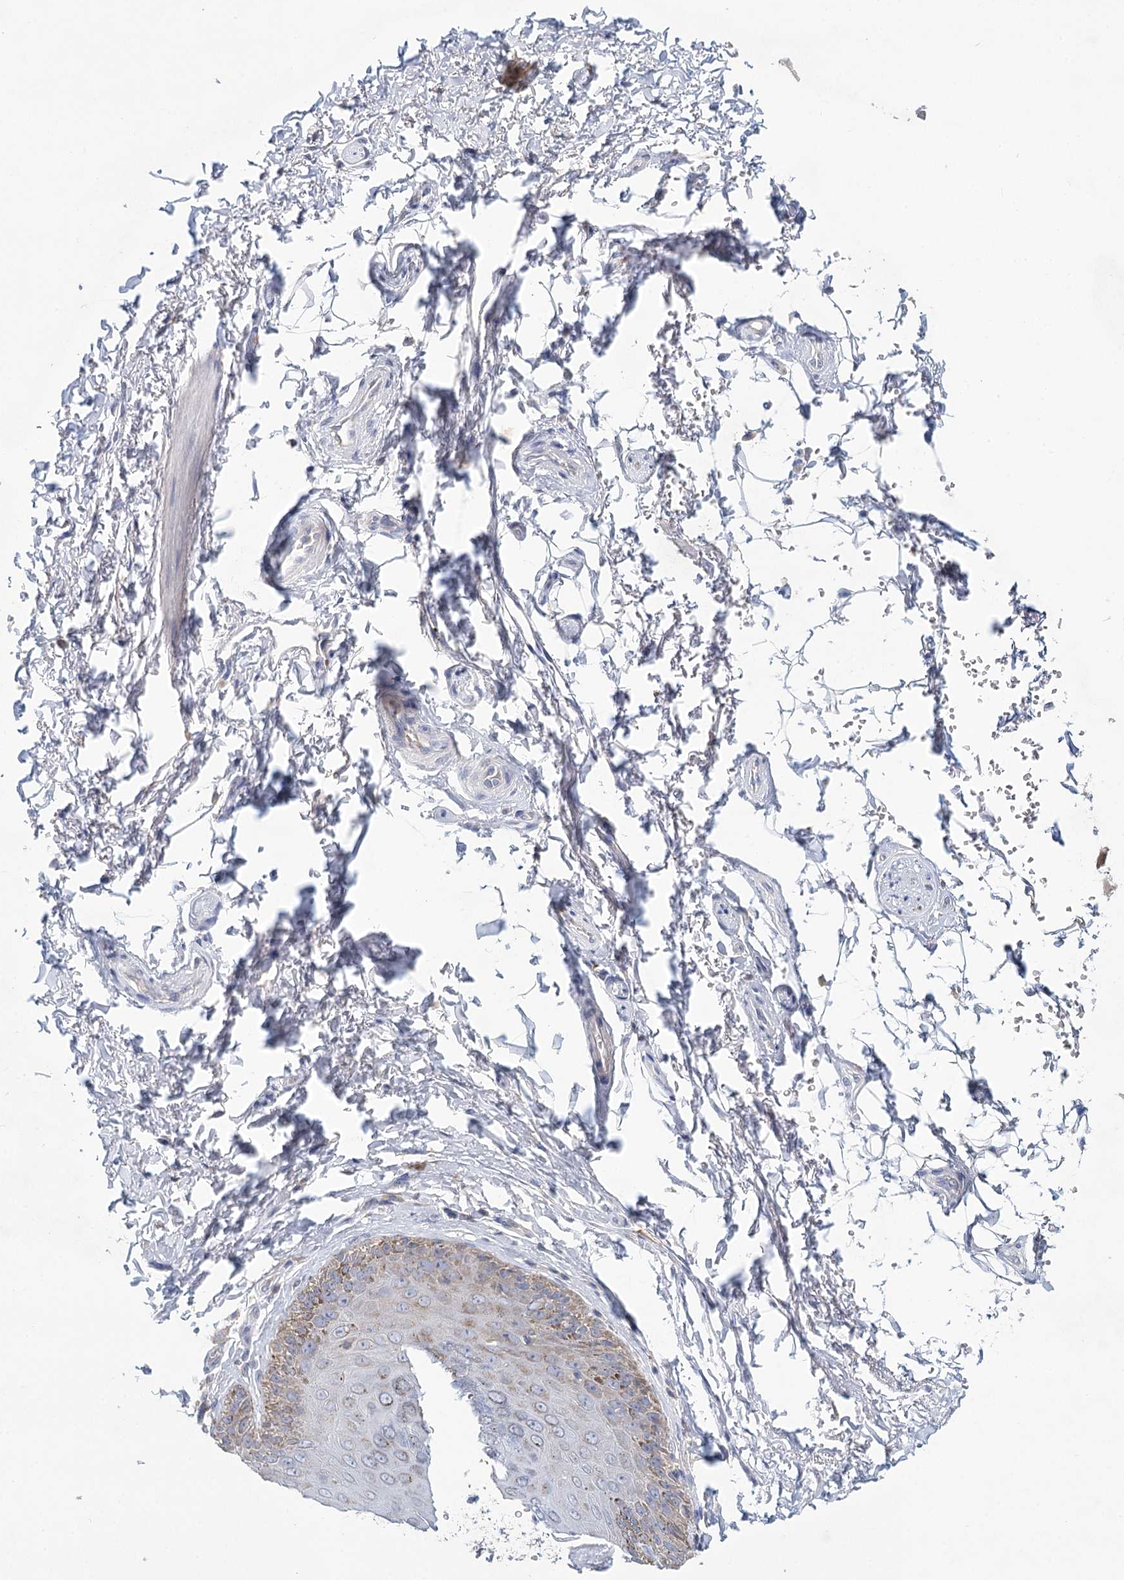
{"staining": {"intensity": "moderate", "quantity": "<25%", "location": "cytoplasmic/membranous"}, "tissue": "skin", "cell_type": "Epidermal cells", "image_type": "normal", "snomed": [{"axis": "morphology", "description": "Normal tissue, NOS"}, {"axis": "topography", "description": "Anal"}], "caption": "Moderate cytoplasmic/membranous protein positivity is identified in about <25% of epidermal cells in skin.", "gene": "ARHGAP44", "patient": {"sex": "male", "age": 44}}